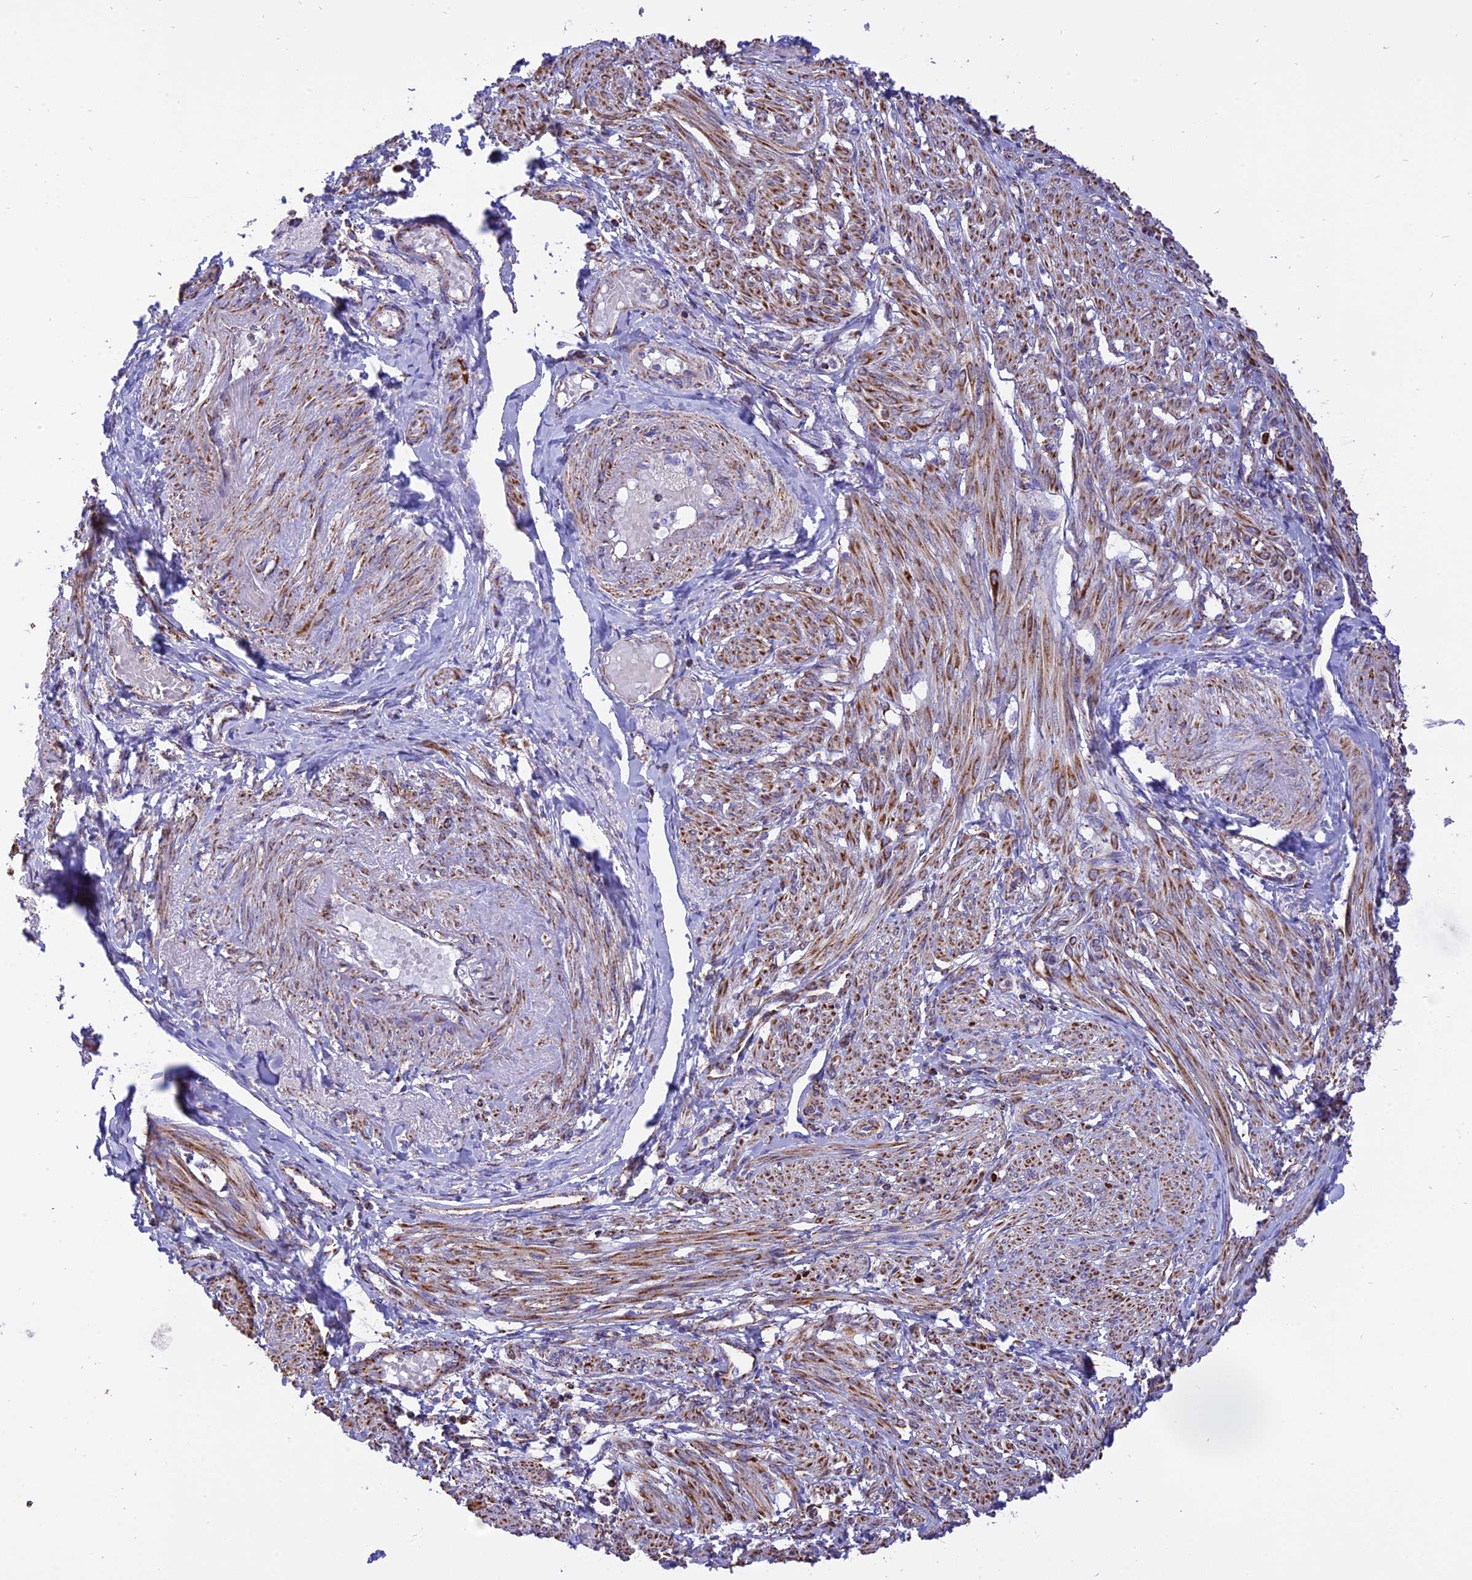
{"staining": {"intensity": "moderate", "quantity": "25%-75%", "location": "cytoplasmic/membranous"}, "tissue": "smooth muscle", "cell_type": "Smooth muscle cells", "image_type": "normal", "snomed": [{"axis": "morphology", "description": "Normal tissue, NOS"}, {"axis": "topography", "description": "Smooth muscle"}], "caption": "Protein staining by immunohistochemistry (IHC) shows moderate cytoplasmic/membranous staining in about 25%-75% of smooth muscle cells in benign smooth muscle.", "gene": "TTC4", "patient": {"sex": "female", "age": 39}}